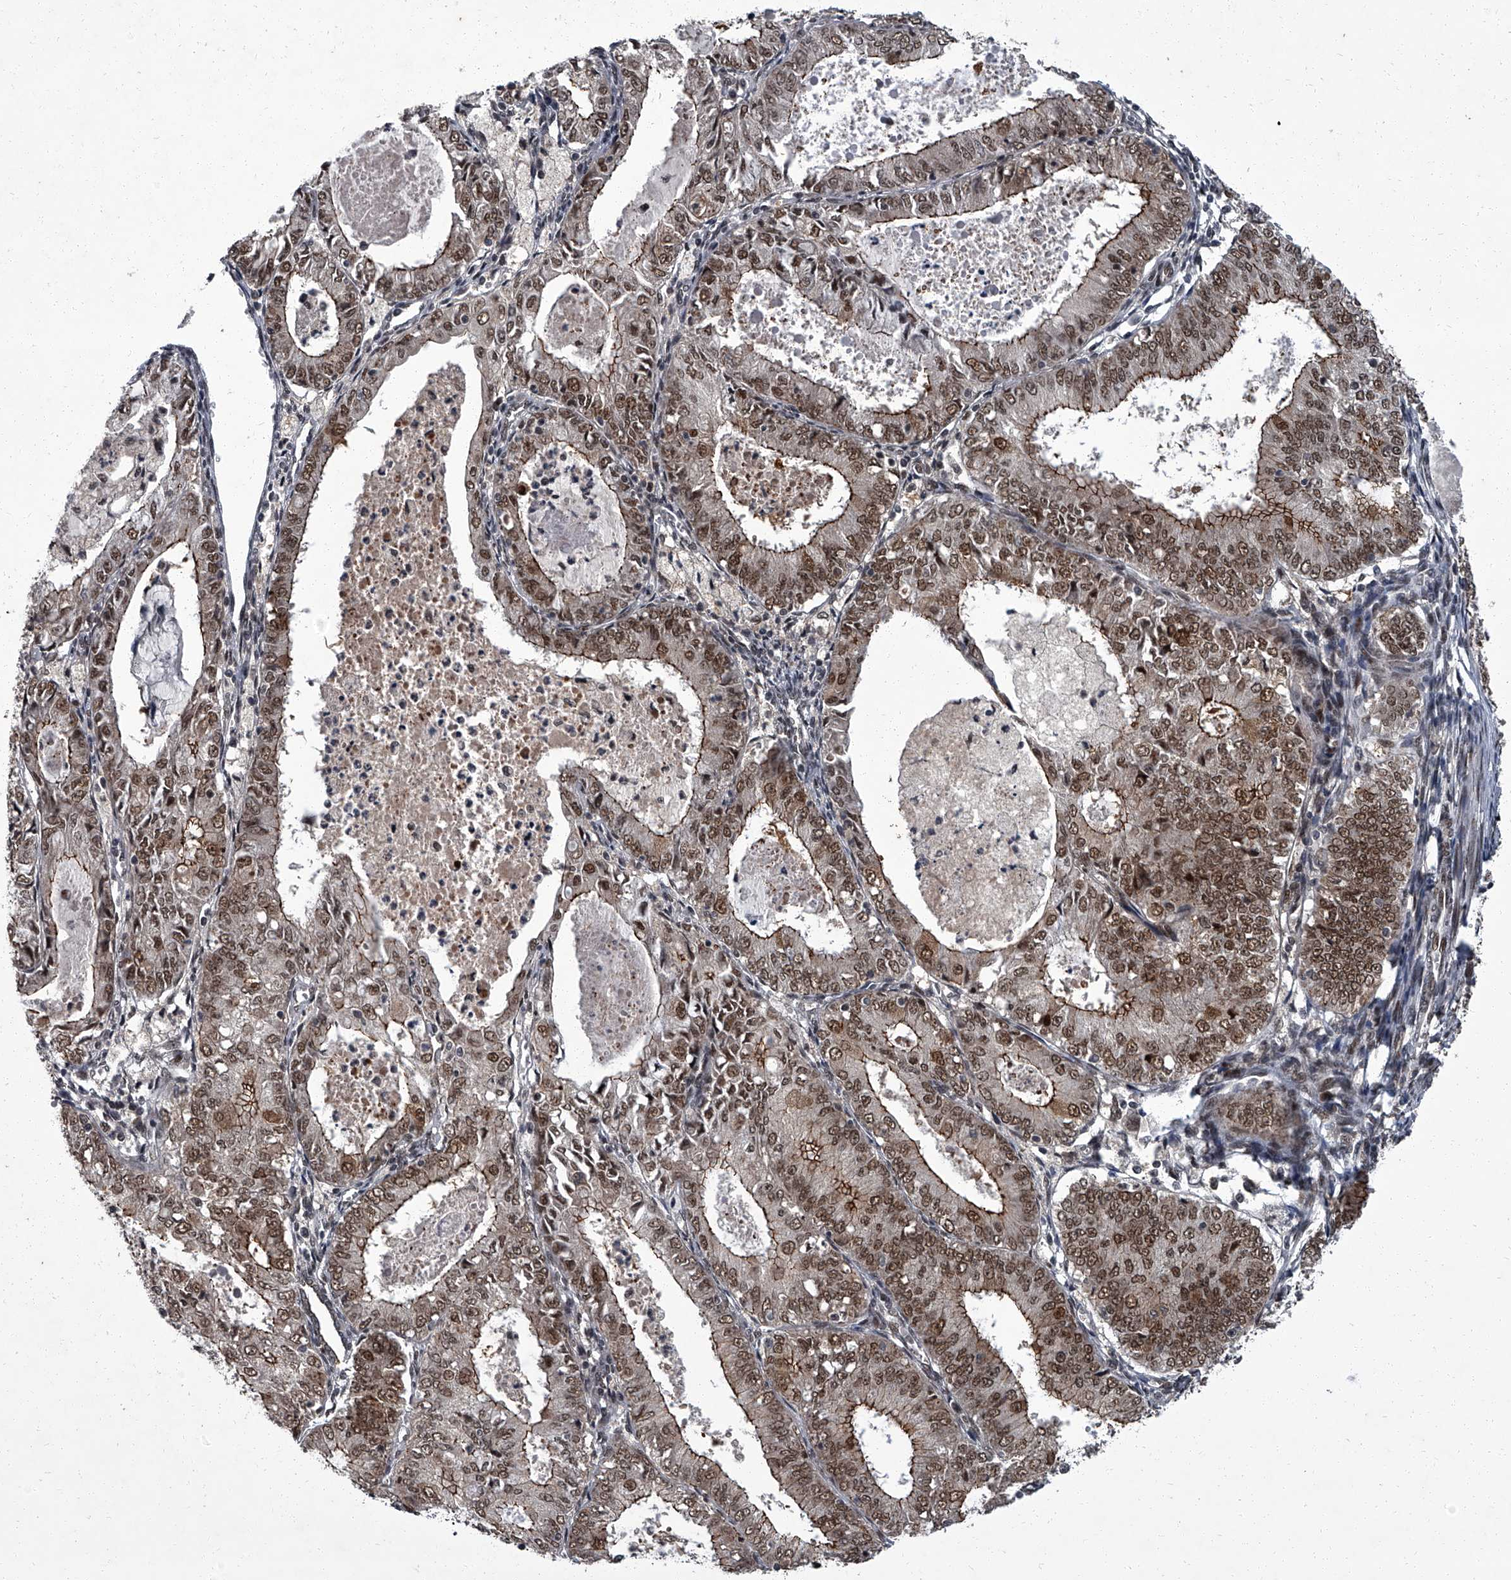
{"staining": {"intensity": "moderate", "quantity": ">75%", "location": "cytoplasmic/membranous,nuclear"}, "tissue": "endometrial cancer", "cell_type": "Tumor cells", "image_type": "cancer", "snomed": [{"axis": "morphology", "description": "Adenocarcinoma, NOS"}, {"axis": "topography", "description": "Endometrium"}], "caption": "High-magnification brightfield microscopy of endometrial adenocarcinoma stained with DAB (3,3'-diaminobenzidine) (brown) and counterstained with hematoxylin (blue). tumor cells exhibit moderate cytoplasmic/membranous and nuclear expression is identified in approximately>75% of cells. Using DAB (brown) and hematoxylin (blue) stains, captured at high magnification using brightfield microscopy.", "gene": "ZNF518B", "patient": {"sex": "female", "age": 57}}